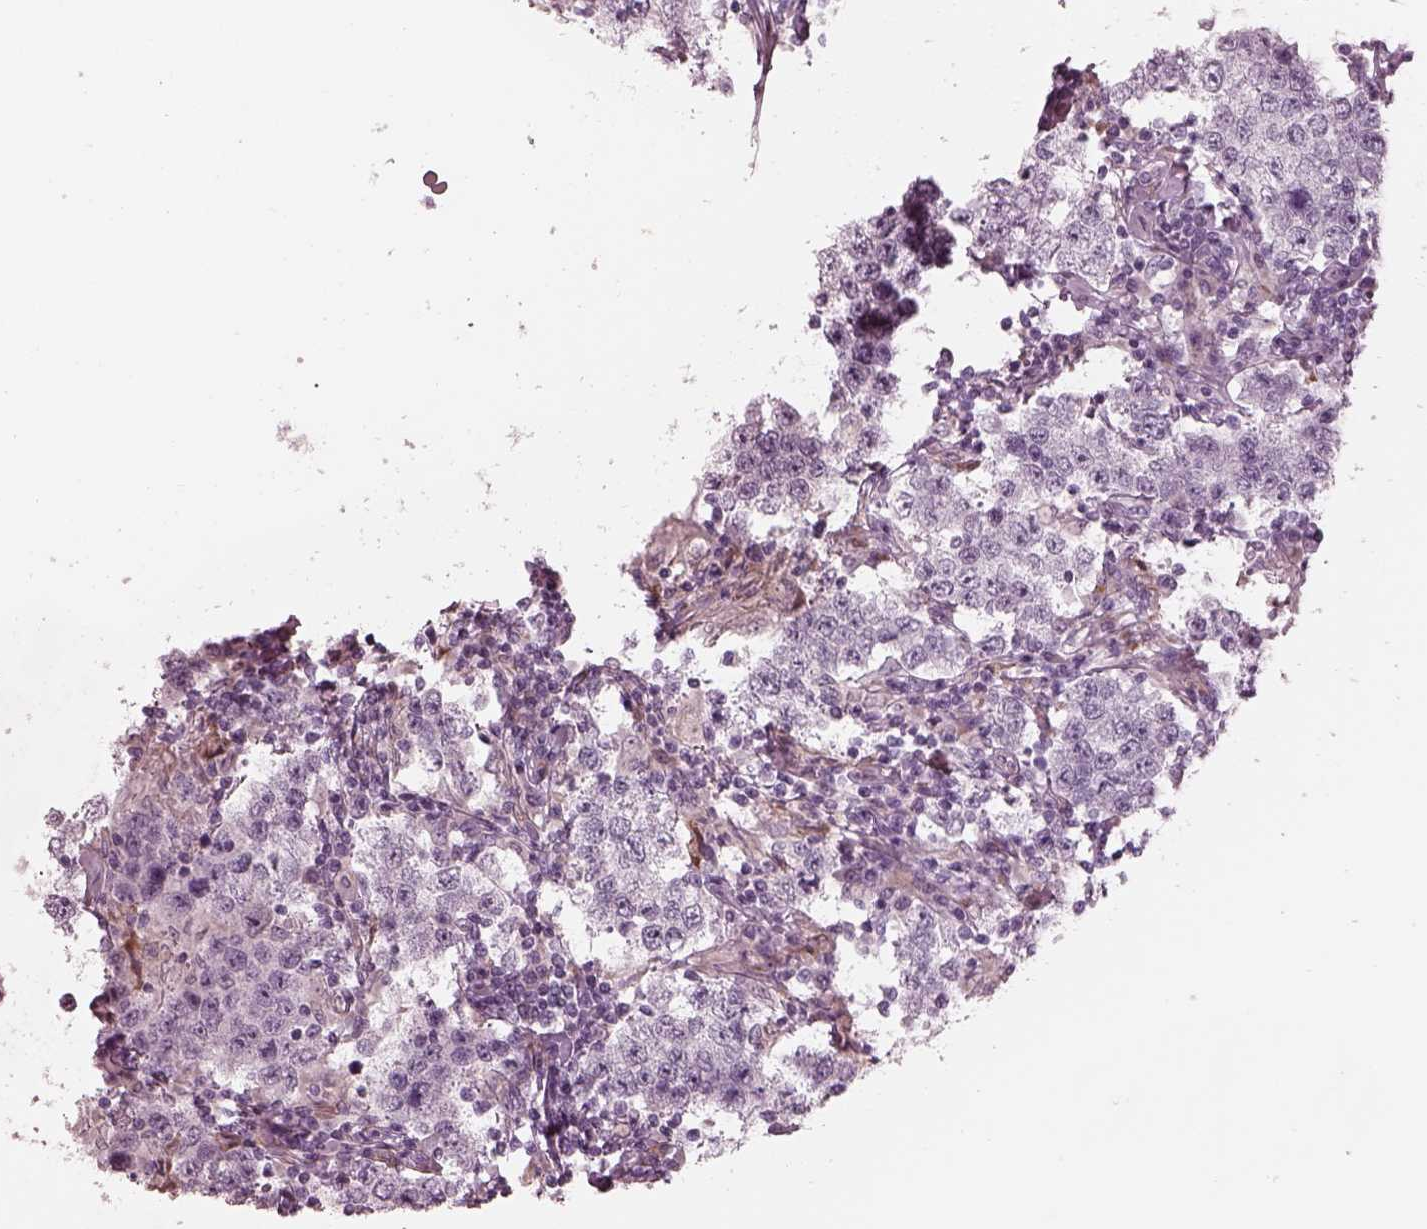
{"staining": {"intensity": "negative", "quantity": "none", "location": "none"}, "tissue": "testis cancer", "cell_type": "Tumor cells", "image_type": "cancer", "snomed": [{"axis": "morphology", "description": "Seminoma, NOS"}, {"axis": "morphology", "description": "Carcinoma, Embryonal, NOS"}, {"axis": "topography", "description": "Testis"}], "caption": "Tumor cells show no significant positivity in embryonal carcinoma (testis). (Immunohistochemistry (ihc), brightfield microscopy, high magnification).", "gene": "CADM2", "patient": {"sex": "male", "age": 41}}